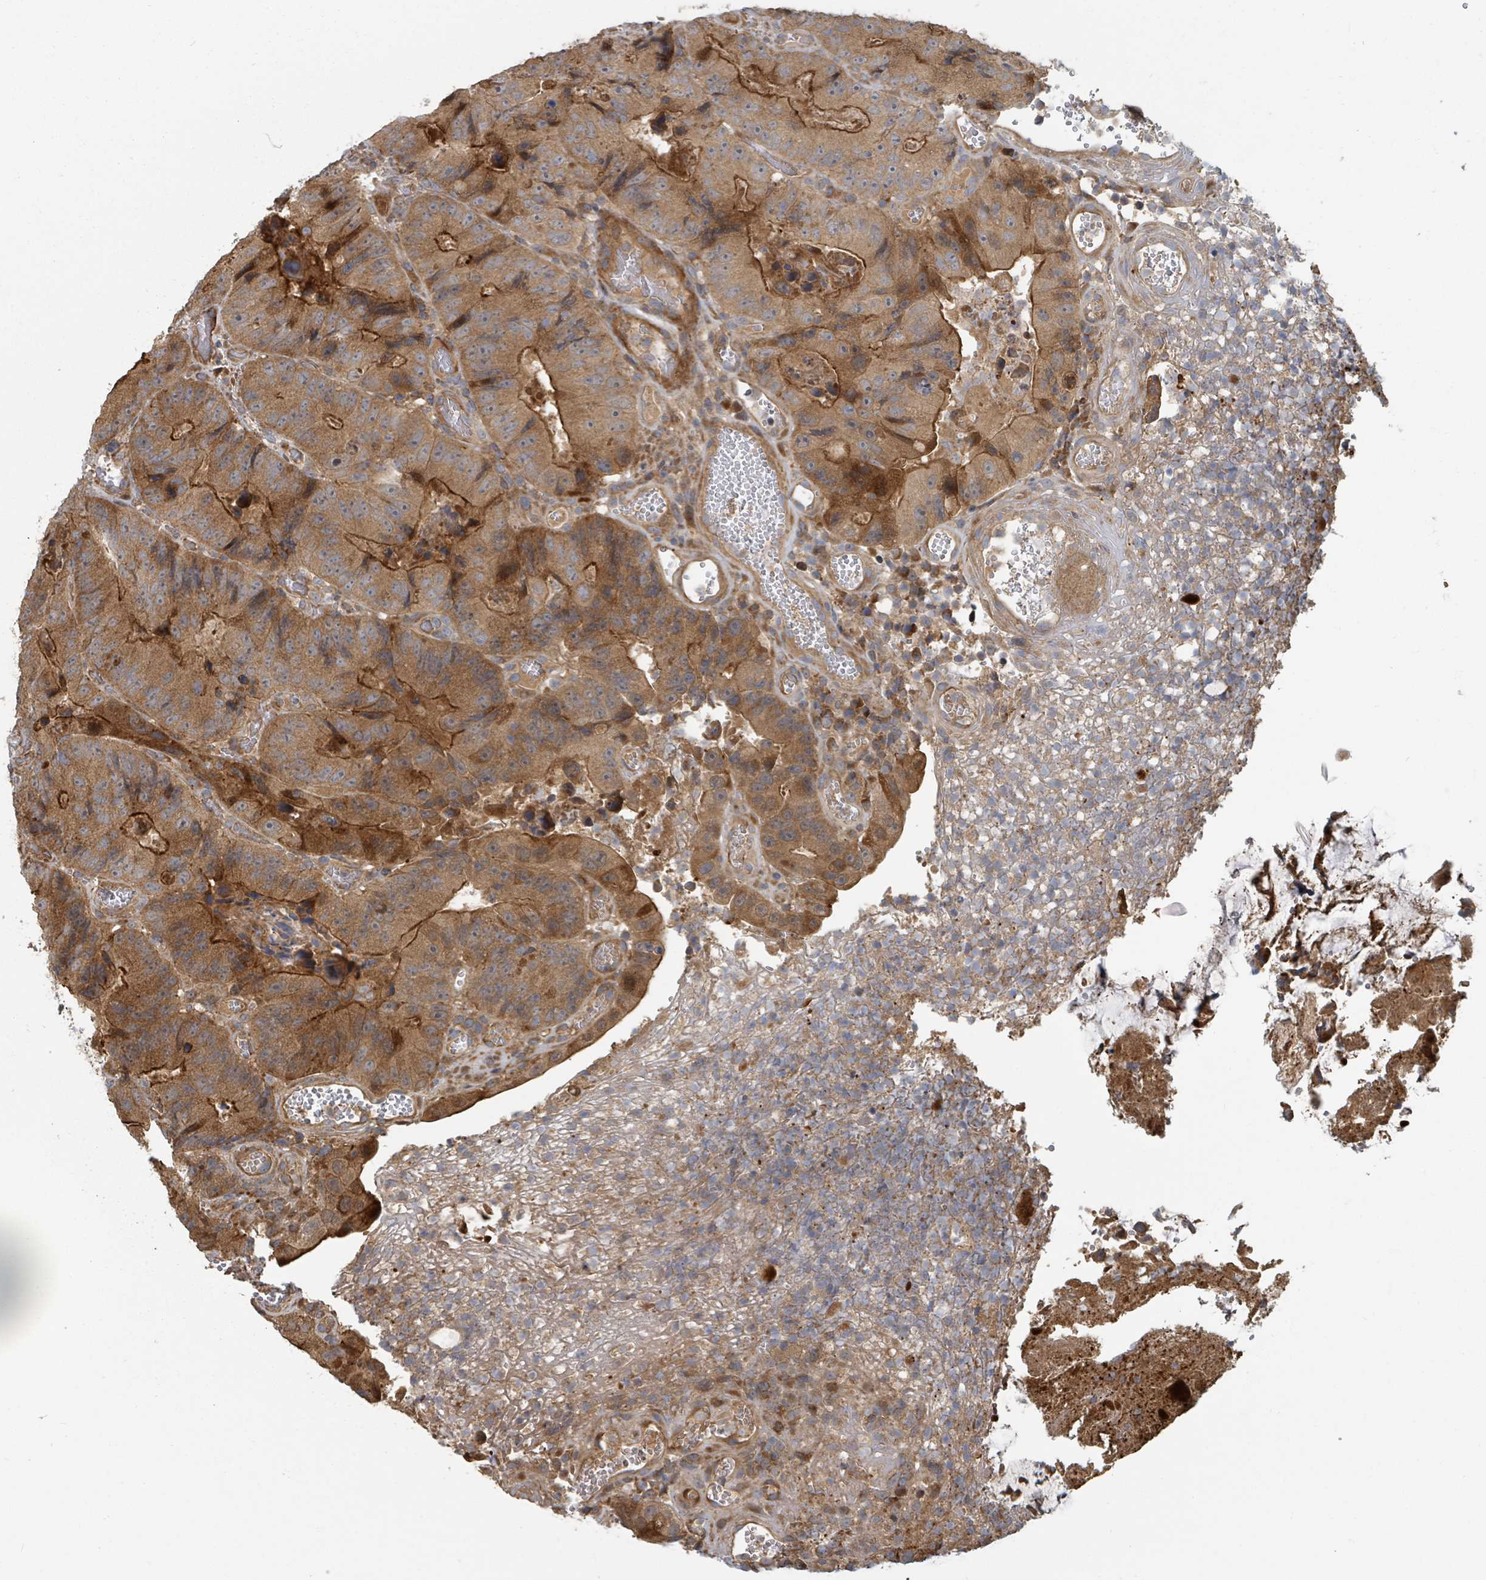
{"staining": {"intensity": "strong", "quantity": ">75%", "location": "cytoplasmic/membranous"}, "tissue": "colorectal cancer", "cell_type": "Tumor cells", "image_type": "cancer", "snomed": [{"axis": "morphology", "description": "Adenocarcinoma, NOS"}, {"axis": "topography", "description": "Colon"}], "caption": "Protein expression analysis of colorectal cancer reveals strong cytoplasmic/membranous positivity in about >75% of tumor cells.", "gene": "DPM1", "patient": {"sex": "female", "age": 86}}